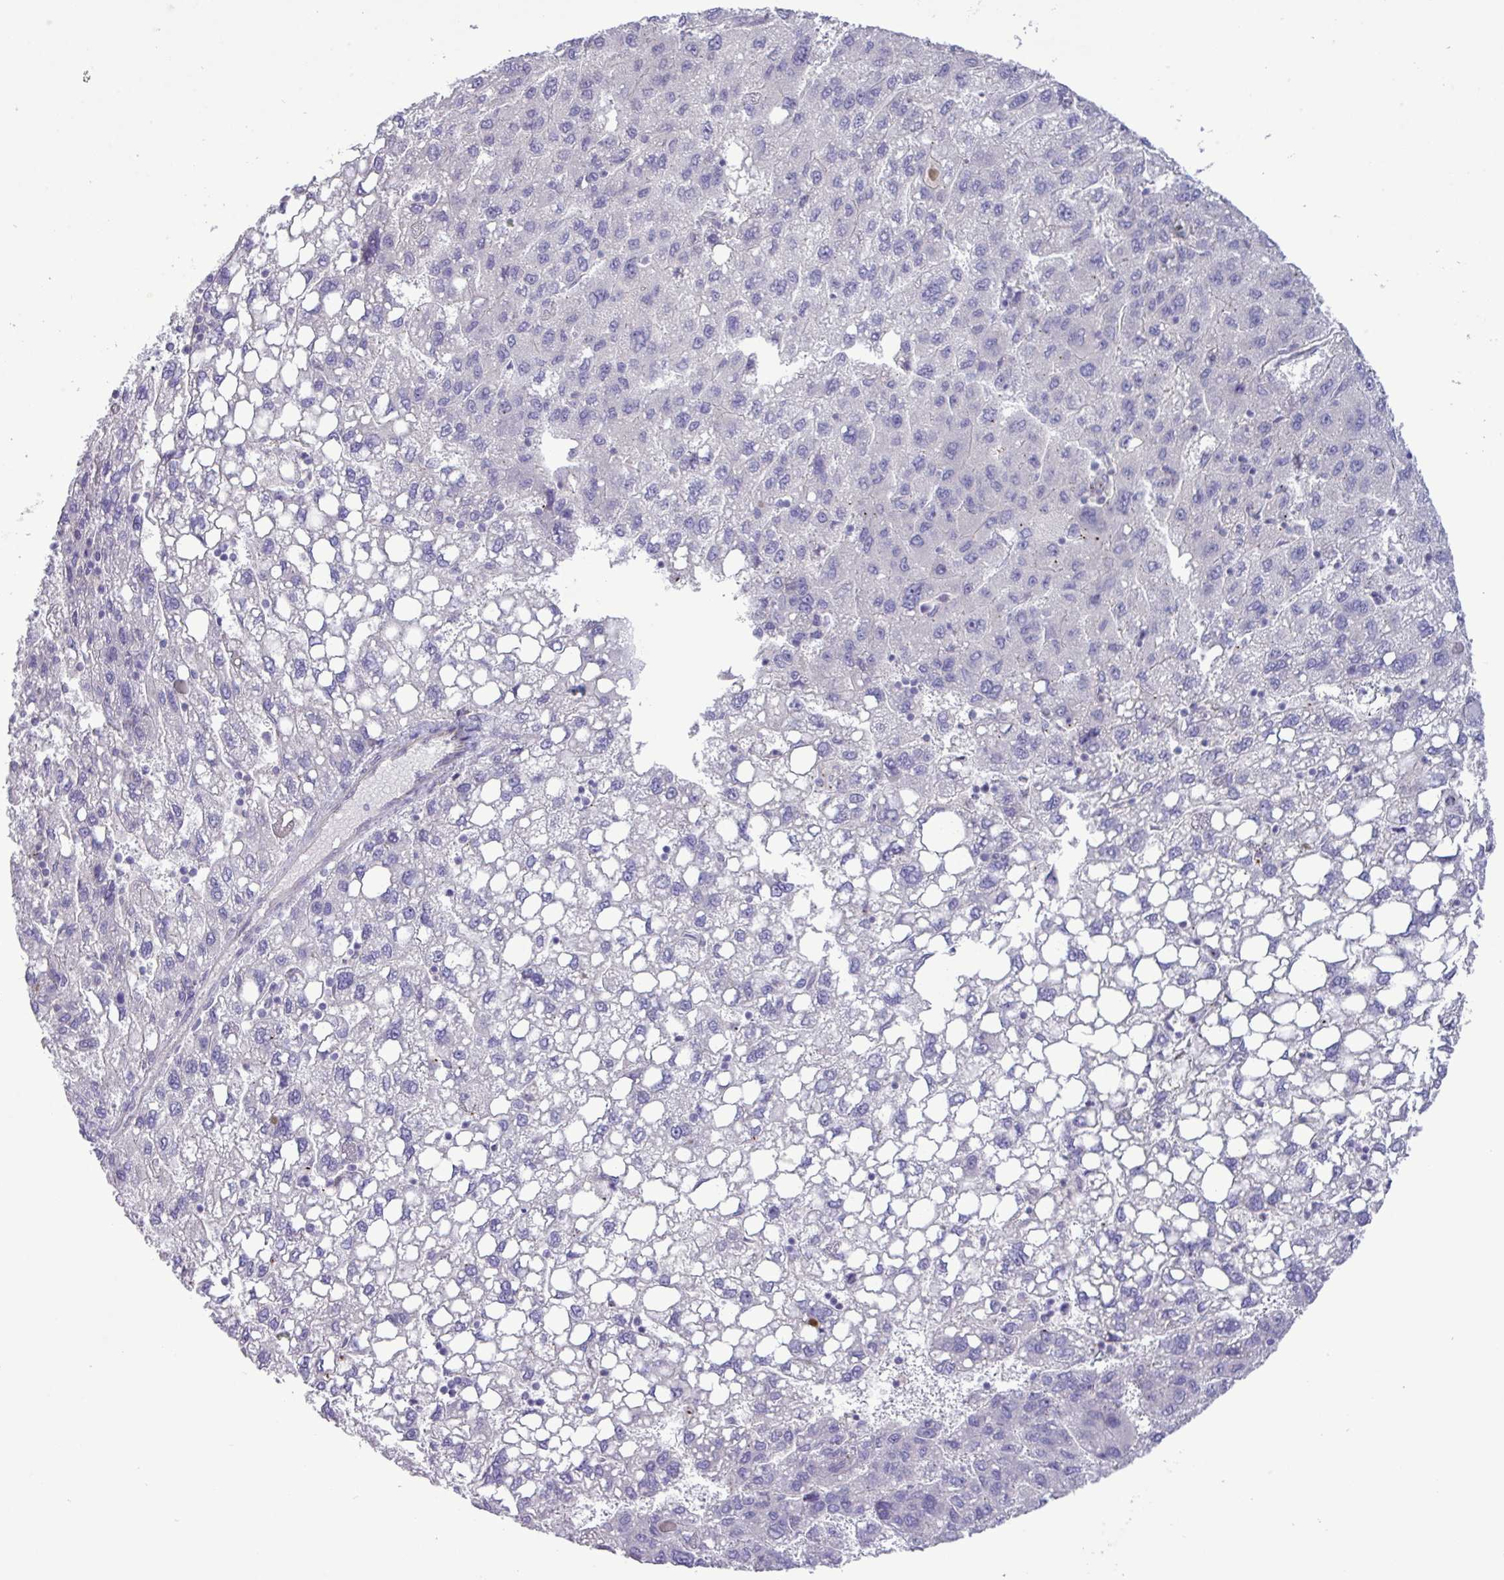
{"staining": {"intensity": "negative", "quantity": "none", "location": "none"}, "tissue": "liver cancer", "cell_type": "Tumor cells", "image_type": "cancer", "snomed": [{"axis": "morphology", "description": "Carcinoma, Hepatocellular, NOS"}, {"axis": "topography", "description": "Liver"}], "caption": "This is an immunohistochemistry (IHC) photomicrograph of liver hepatocellular carcinoma. There is no positivity in tumor cells.", "gene": "SPINK8", "patient": {"sex": "female", "age": 82}}